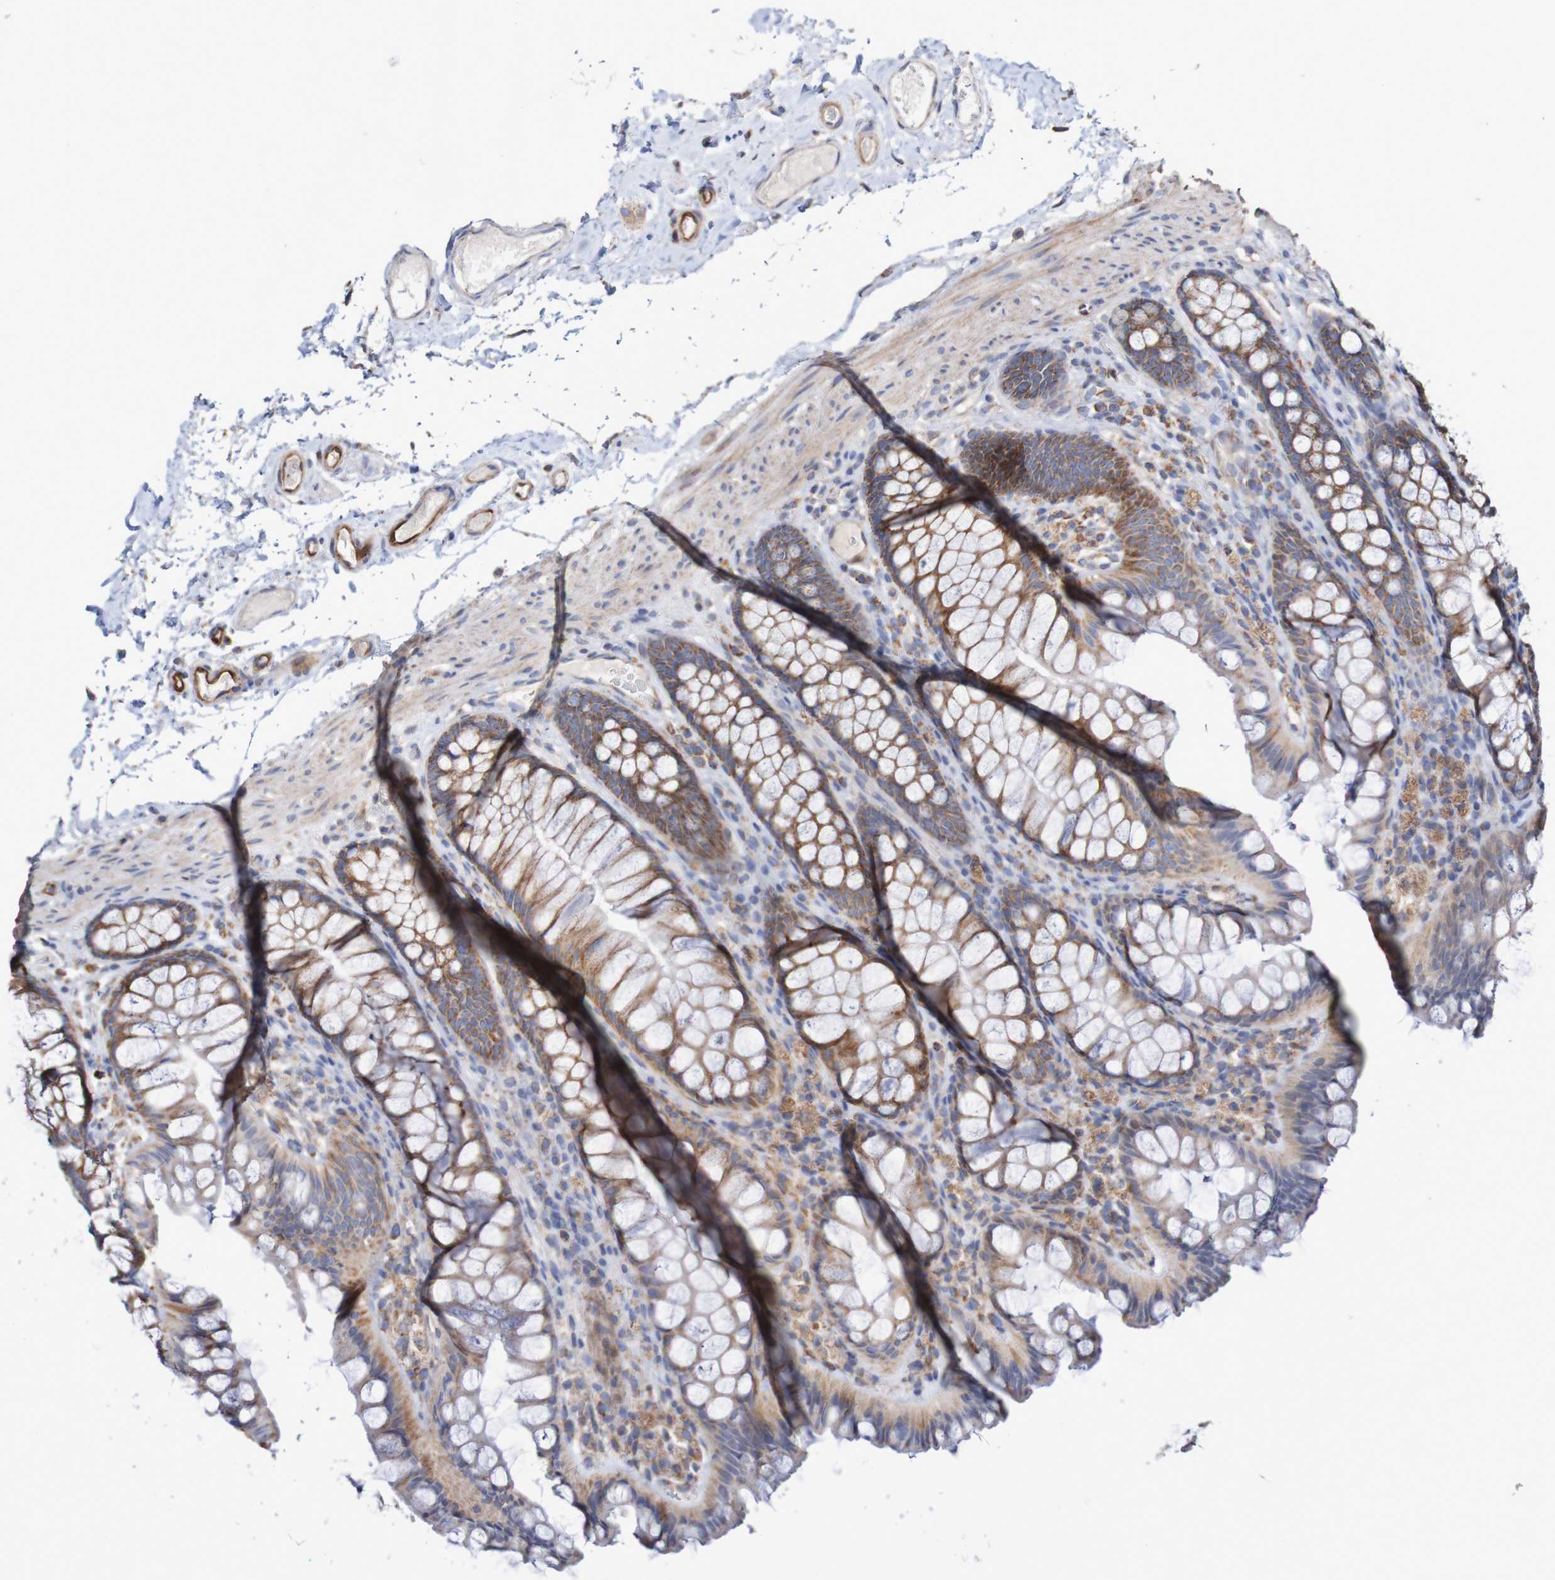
{"staining": {"intensity": "strong", "quantity": ">75%", "location": "cytoplasmic/membranous"}, "tissue": "colon", "cell_type": "Endothelial cells", "image_type": "normal", "snomed": [{"axis": "morphology", "description": "Normal tissue, NOS"}, {"axis": "topography", "description": "Colon"}], "caption": "Strong cytoplasmic/membranous expression for a protein is seen in approximately >75% of endothelial cells of normal colon using immunohistochemistry.", "gene": "MMEL1", "patient": {"sex": "female", "age": 55}}